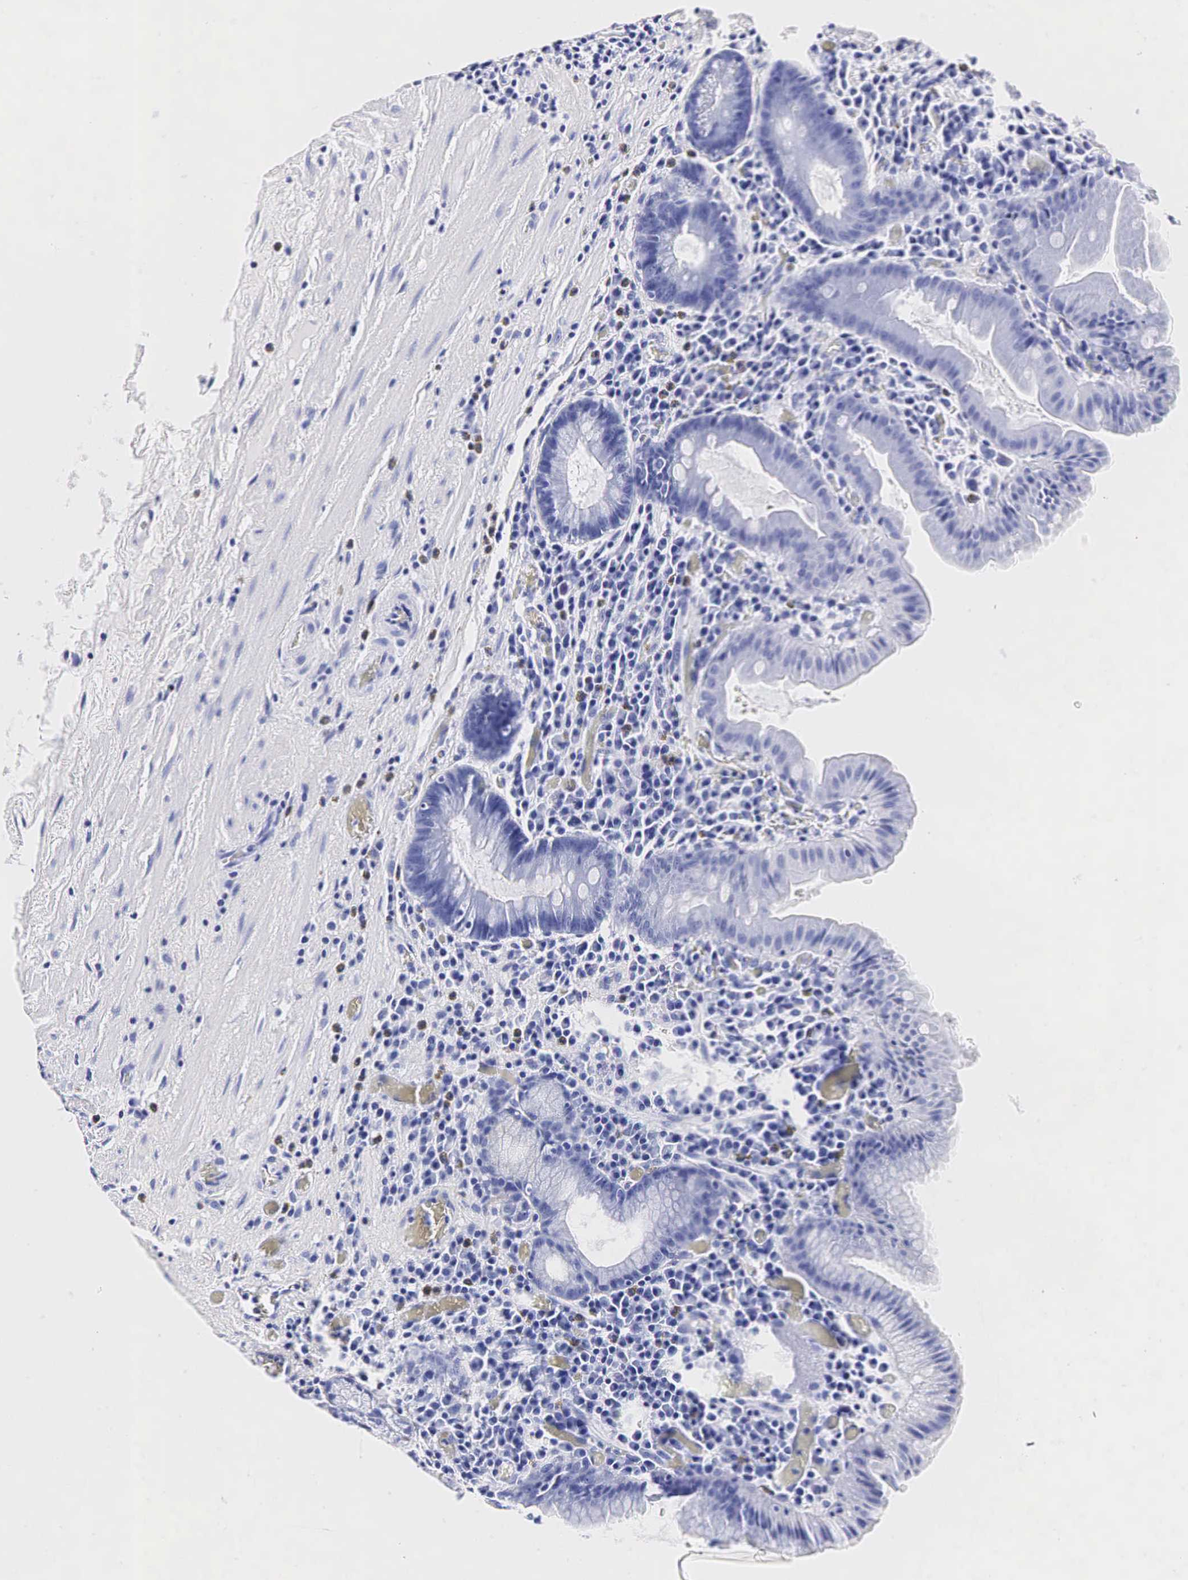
{"staining": {"intensity": "negative", "quantity": "none", "location": "none"}, "tissue": "stomach", "cell_type": "Glandular cells", "image_type": "normal", "snomed": [{"axis": "morphology", "description": "Normal tissue, NOS"}, {"axis": "topography", "description": "Stomach, lower"}, {"axis": "topography", "description": "Duodenum"}], "caption": "Glandular cells show no significant expression in normal stomach. (Stains: DAB (3,3'-diaminobenzidine) immunohistochemistry with hematoxylin counter stain, Microscopy: brightfield microscopy at high magnification).", "gene": "ACP3", "patient": {"sex": "male", "age": 84}}